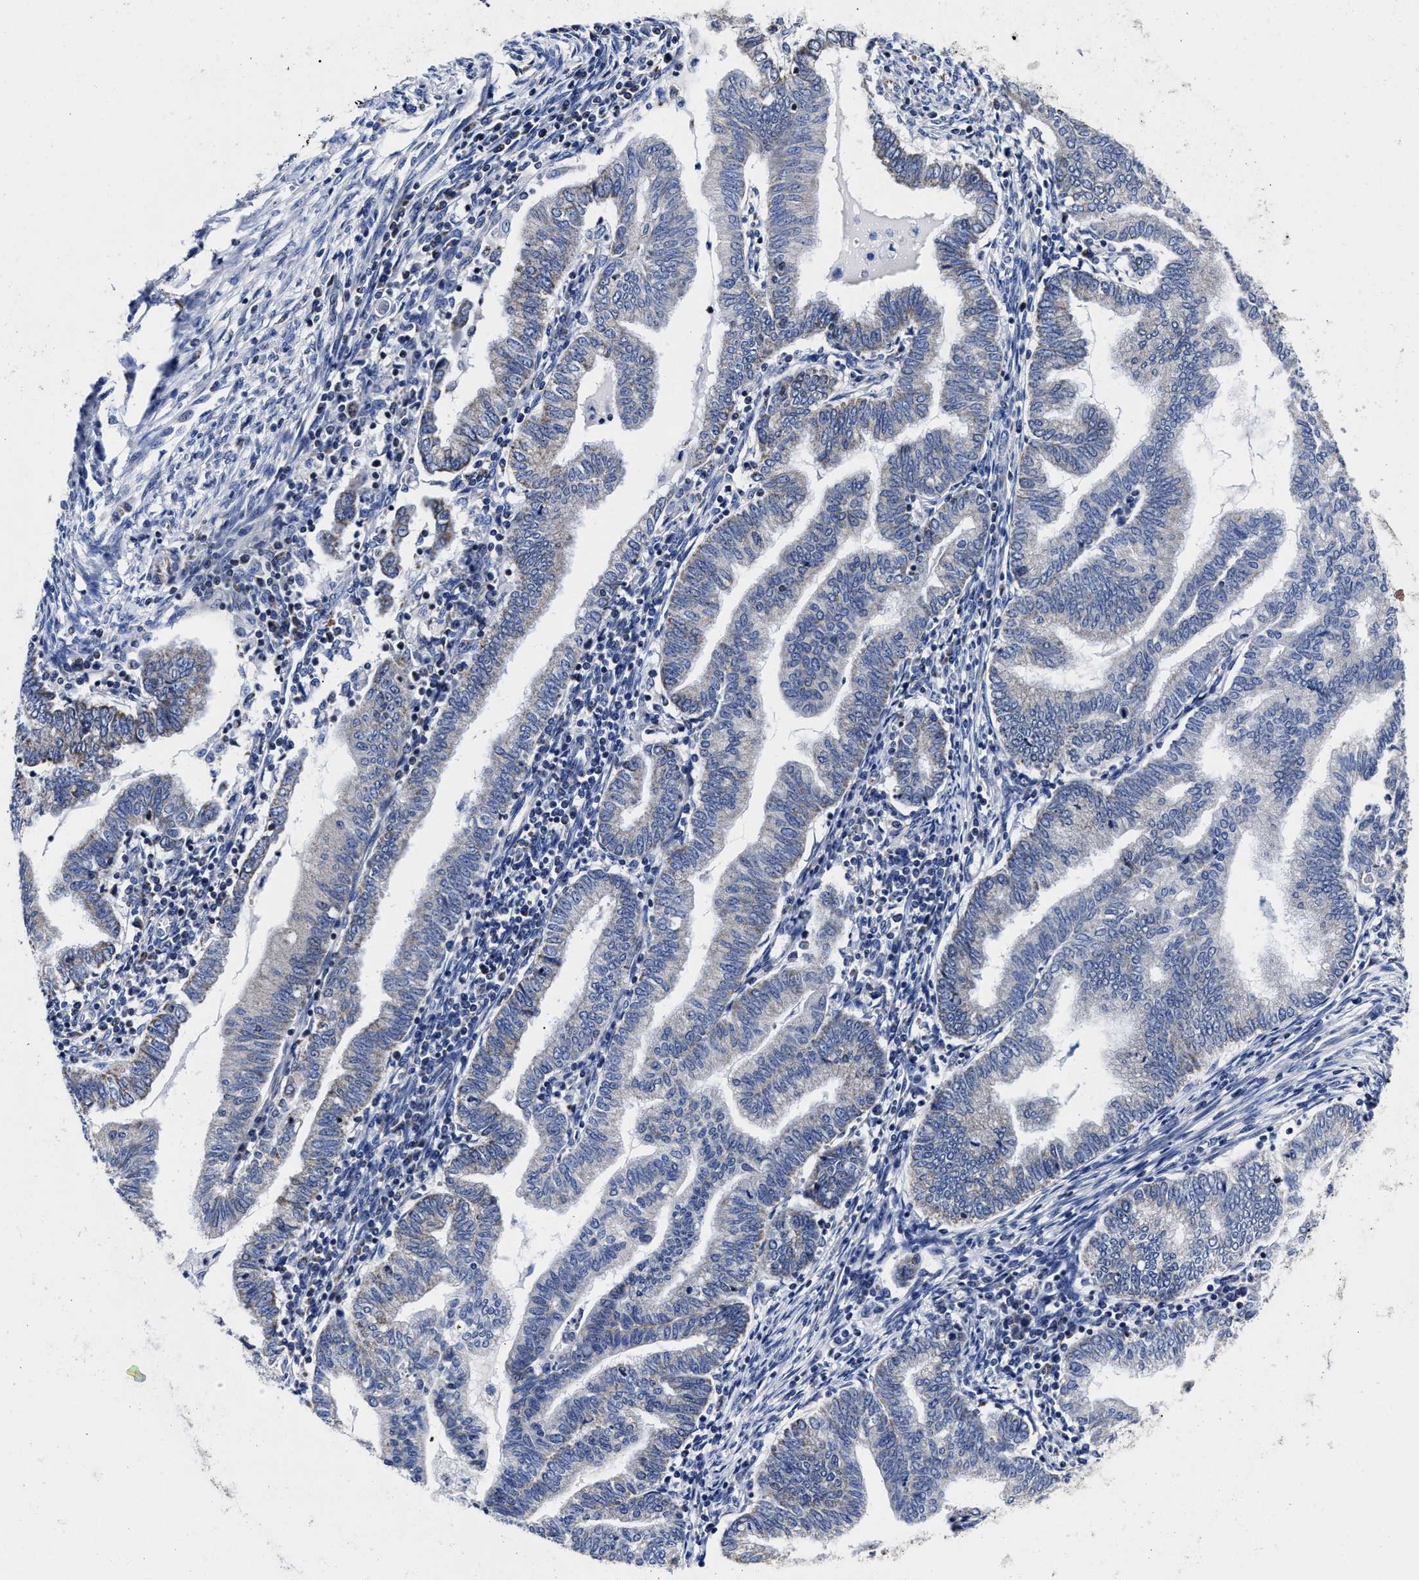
{"staining": {"intensity": "negative", "quantity": "none", "location": "none"}, "tissue": "endometrial cancer", "cell_type": "Tumor cells", "image_type": "cancer", "snomed": [{"axis": "morphology", "description": "Polyp, NOS"}, {"axis": "morphology", "description": "Adenocarcinoma, NOS"}, {"axis": "morphology", "description": "Adenoma, NOS"}, {"axis": "topography", "description": "Endometrium"}], "caption": "Protein analysis of adenoma (endometrial) displays no significant positivity in tumor cells.", "gene": "HINT2", "patient": {"sex": "female", "age": 79}}